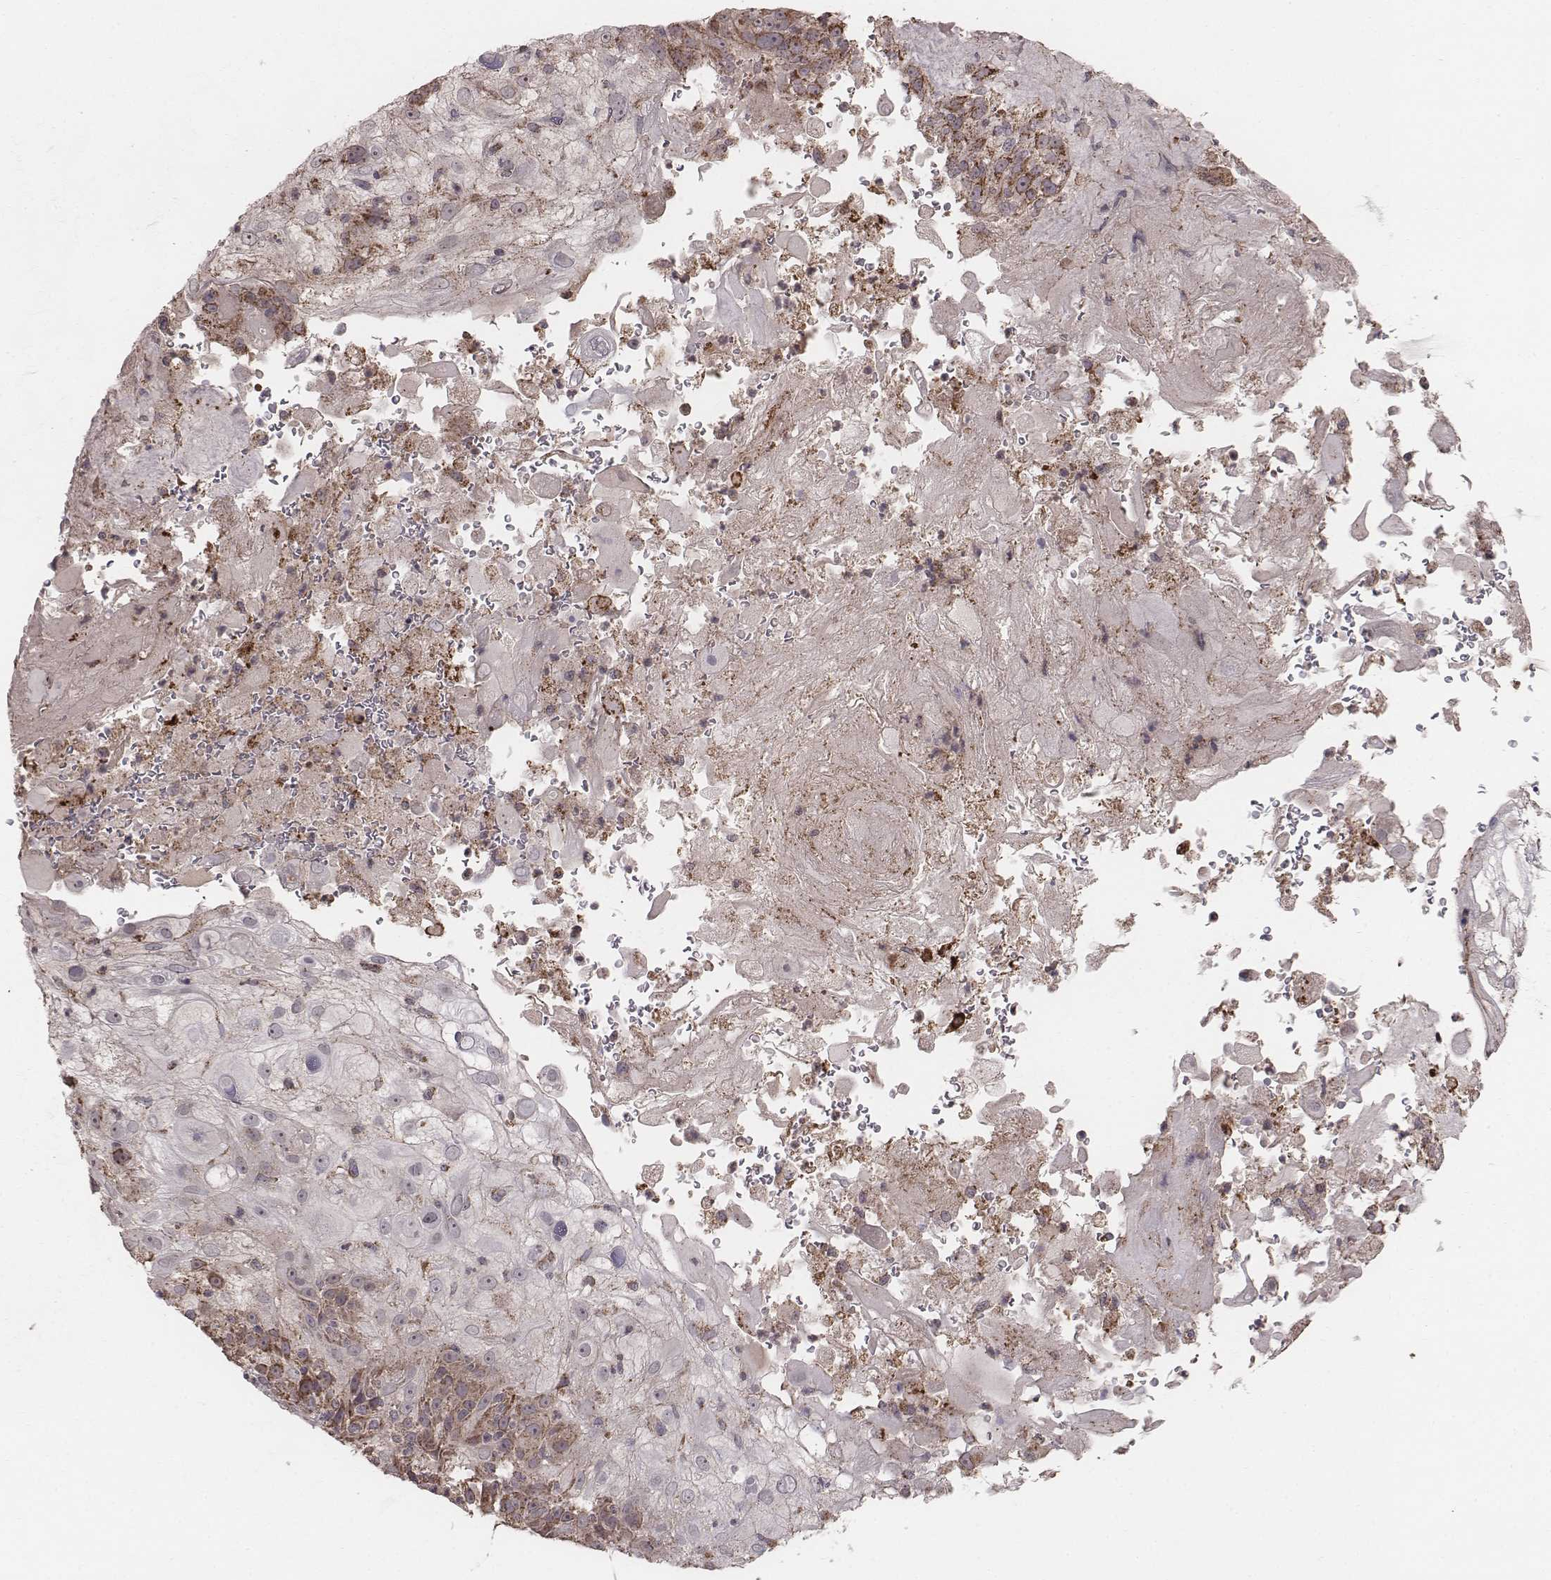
{"staining": {"intensity": "moderate", "quantity": ">75%", "location": "cytoplasmic/membranous"}, "tissue": "skin cancer", "cell_type": "Tumor cells", "image_type": "cancer", "snomed": [{"axis": "morphology", "description": "Normal tissue, NOS"}, {"axis": "morphology", "description": "Squamous cell carcinoma, NOS"}, {"axis": "topography", "description": "Skin"}], "caption": "Skin cancer stained for a protein shows moderate cytoplasmic/membranous positivity in tumor cells. (DAB (3,3'-diaminobenzidine) = brown stain, brightfield microscopy at high magnification).", "gene": "PDCD2L", "patient": {"sex": "female", "age": 83}}